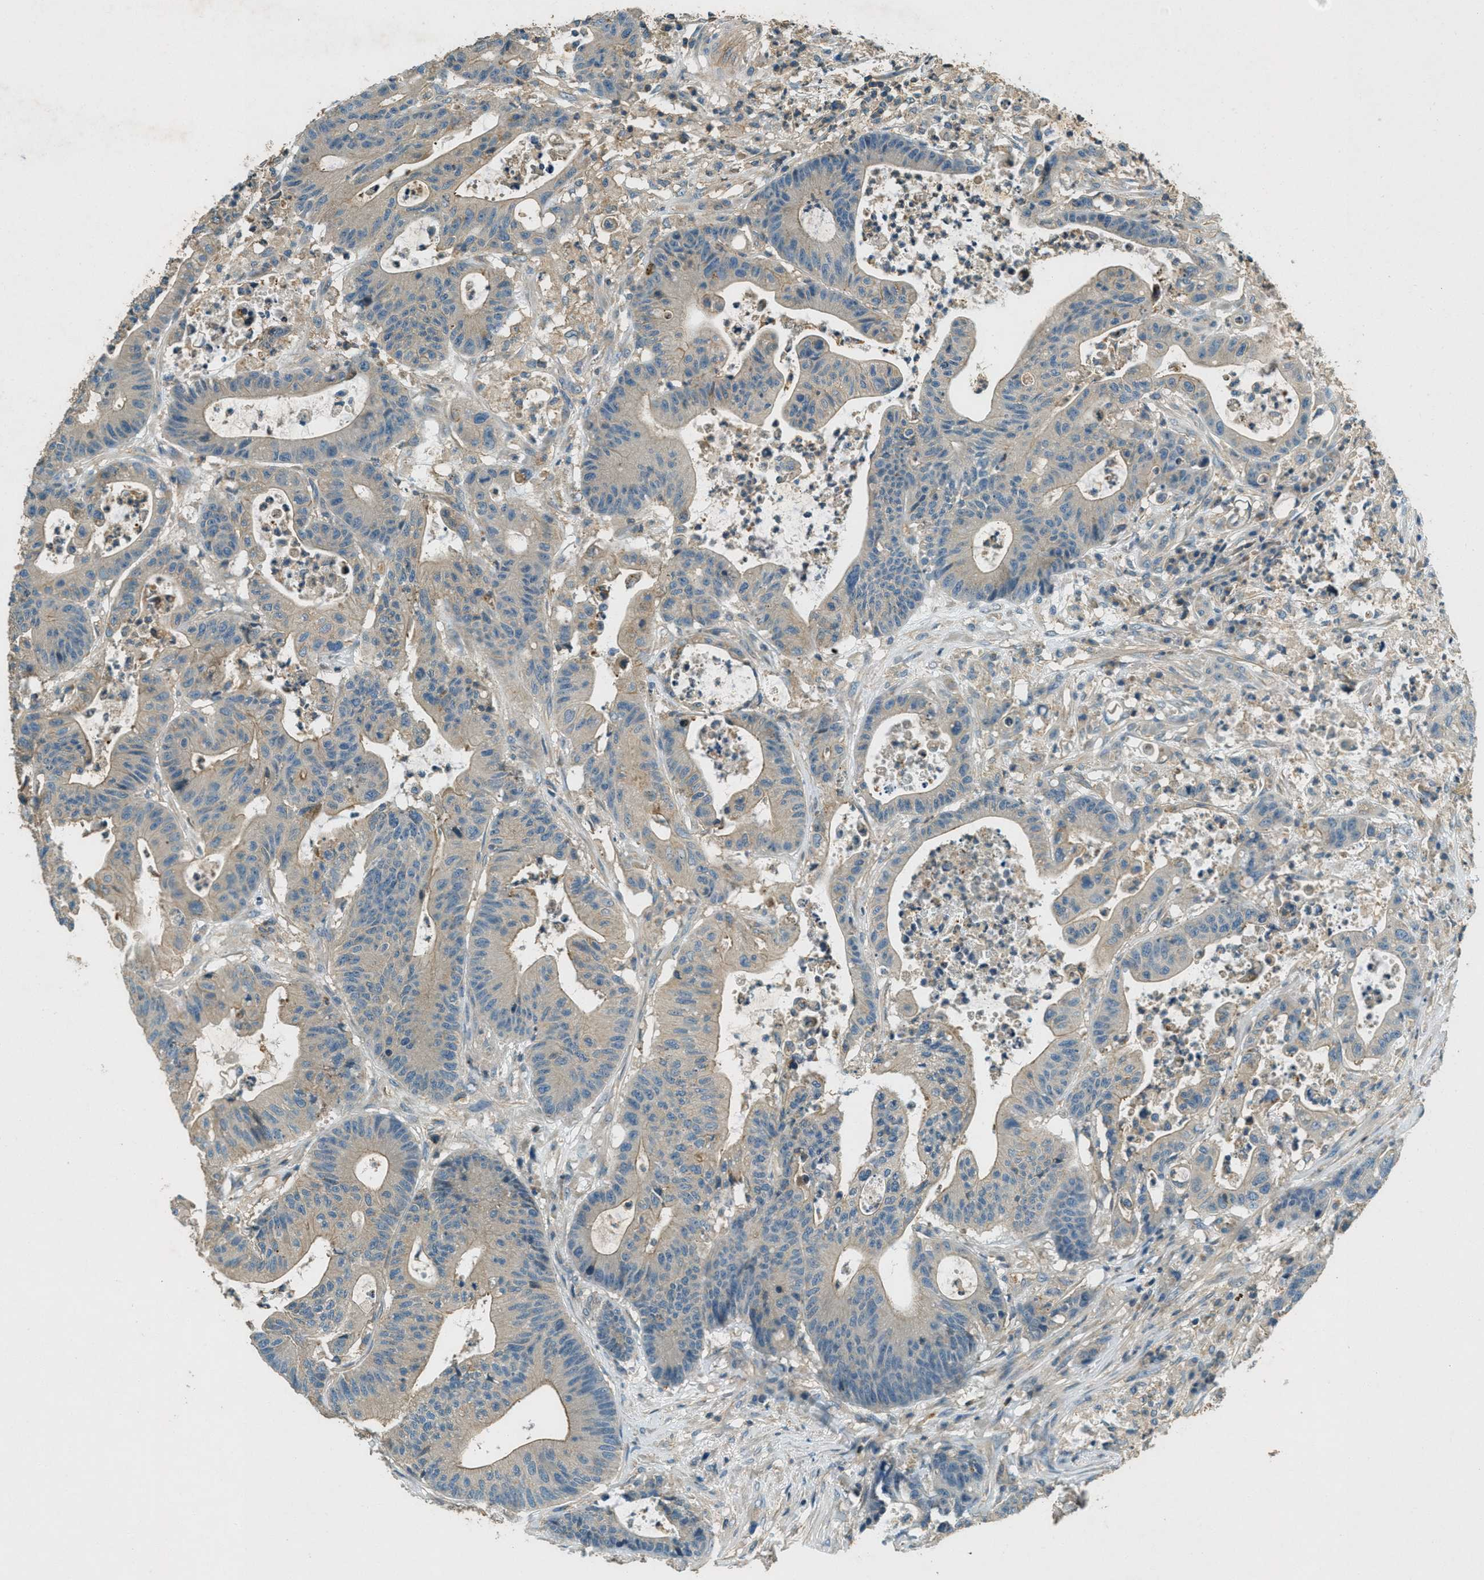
{"staining": {"intensity": "moderate", "quantity": "<25%", "location": "cytoplasmic/membranous"}, "tissue": "colorectal cancer", "cell_type": "Tumor cells", "image_type": "cancer", "snomed": [{"axis": "morphology", "description": "Adenocarcinoma, NOS"}, {"axis": "topography", "description": "Colon"}], "caption": "Approximately <25% of tumor cells in human colorectal adenocarcinoma reveal moderate cytoplasmic/membranous protein staining as visualized by brown immunohistochemical staining.", "gene": "NUDT4", "patient": {"sex": "female", "age": 84}}